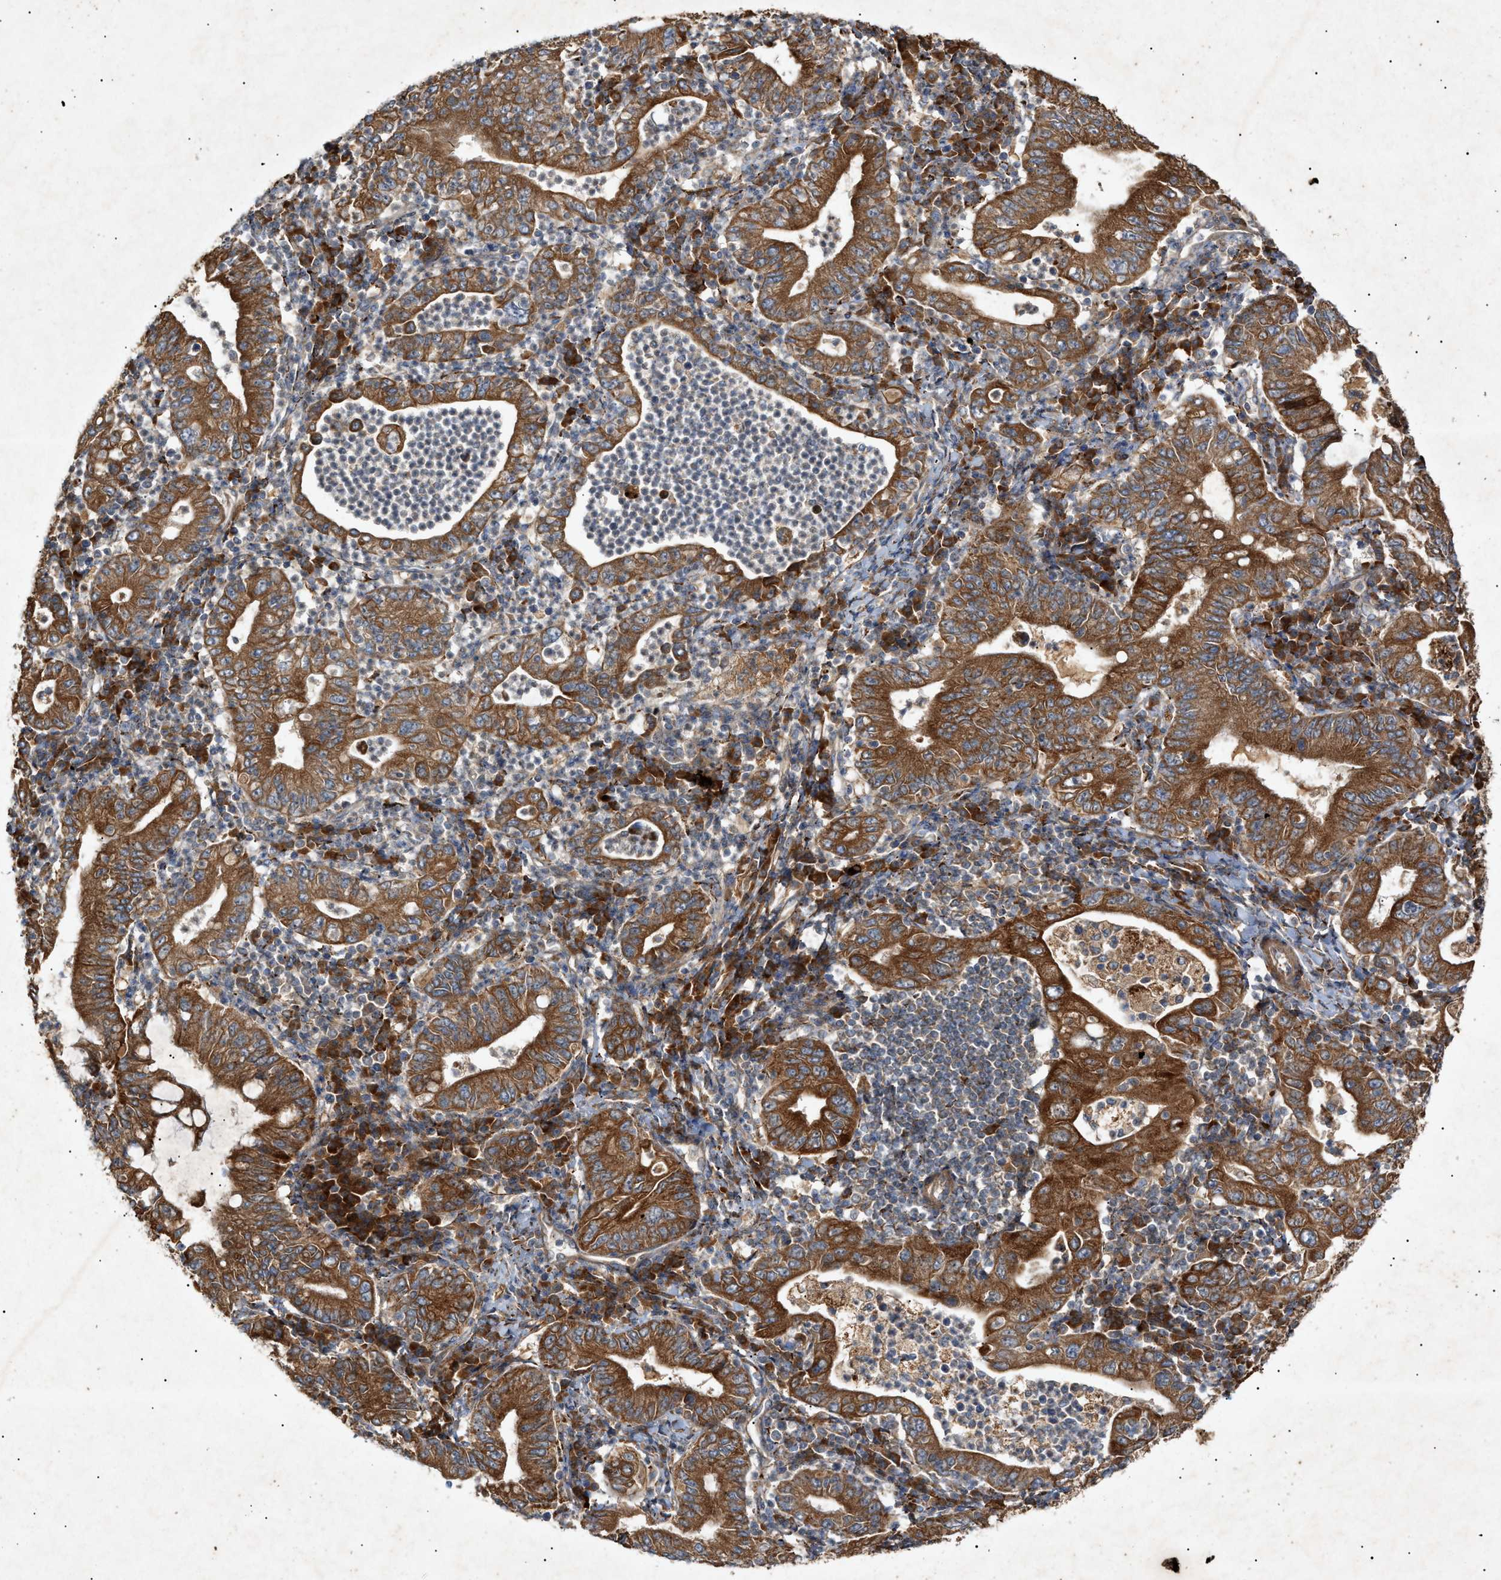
{"staining": {"intensity": "strong", "quantity": ">75%", "location": "cytoplasmic/membranous"}, "tissue": "stomach cancer", "cell_type": "Tumor cells", "image_type": "cancer", "snomed": [{"axis": "morphology", "description": "Normal tissue, NOS"}, {"axis": "morphology", "description": "Adenocarcinoma, NOS"}, {"axis": "topography", "description": "Esophagus"}, {"axis": "topography", "description": "Stomach, upper"}, {"axis": "topography", "description": "Peripheral nerve tissue"}], "caption": "DAB immunohistochemical staining of human adenocarcinoma (stomach) demonstrates strong cytoplasmic/membranous protein staining in about >75% of tumor cells. (DAB (3,3'-diaminobenzidine) IHC with brightfield microscopy, high magnification).", "gene": "MTCH1", "patient": {"sex": "male", "age": 62}}